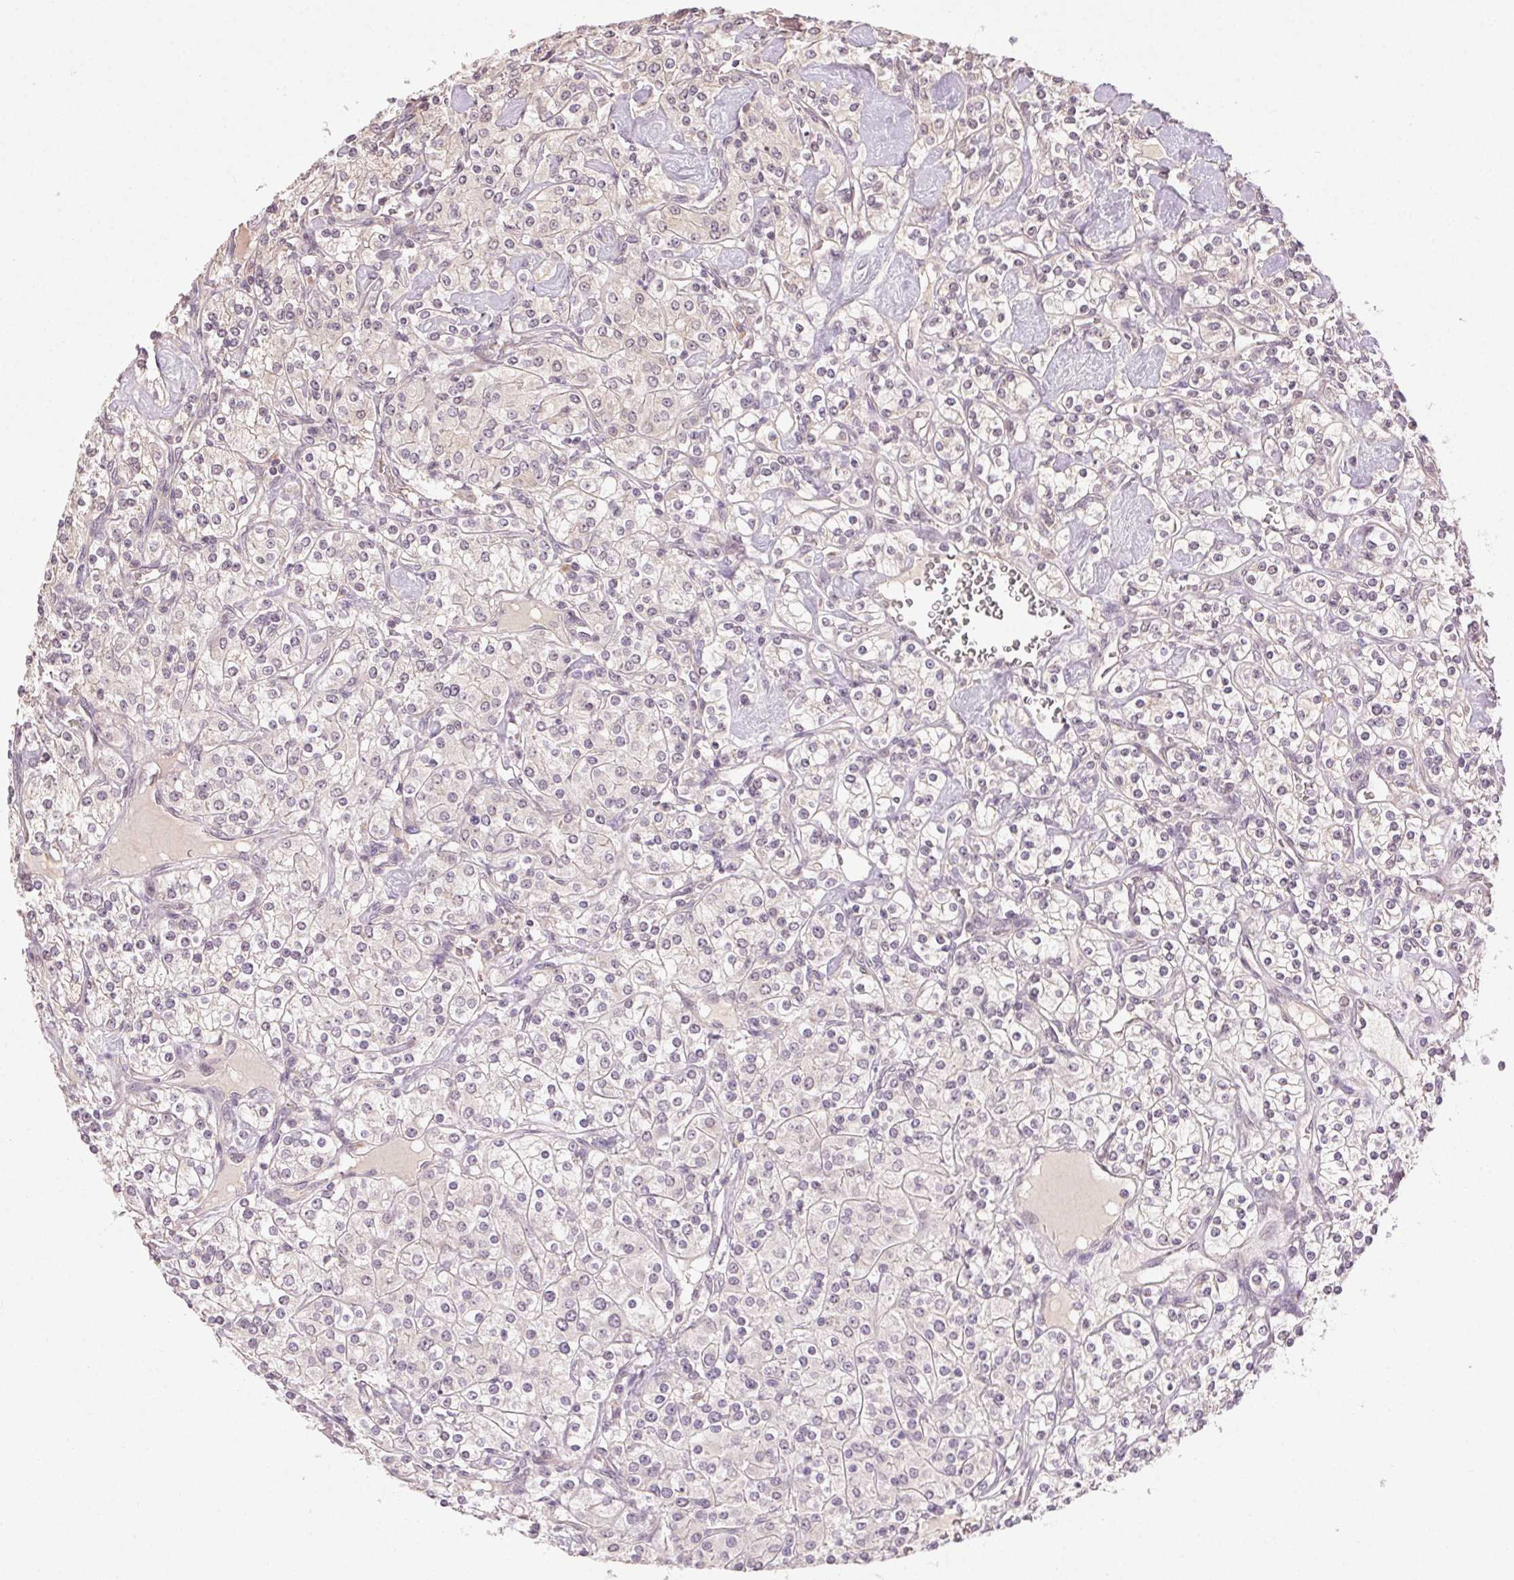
{"staining": {"intensity": "negative", "quantity": "none", "location": "none"}, "tissue": "renal cancer", "cell_type": "Tumor cells", "image_type": "cancer", "snomed": [{"axis": "morphology", "description": "Adenocarcinoma, NOS"}, {"axis": "topography", "description": "Kidney"}], "caption": "Immunohistochemical staining of renal cancer (adenocarcinoma) shows no significant positivity in tumor cells.", "gene": "ATP1B3", "patient": {"sex": "male", "age": 77}}